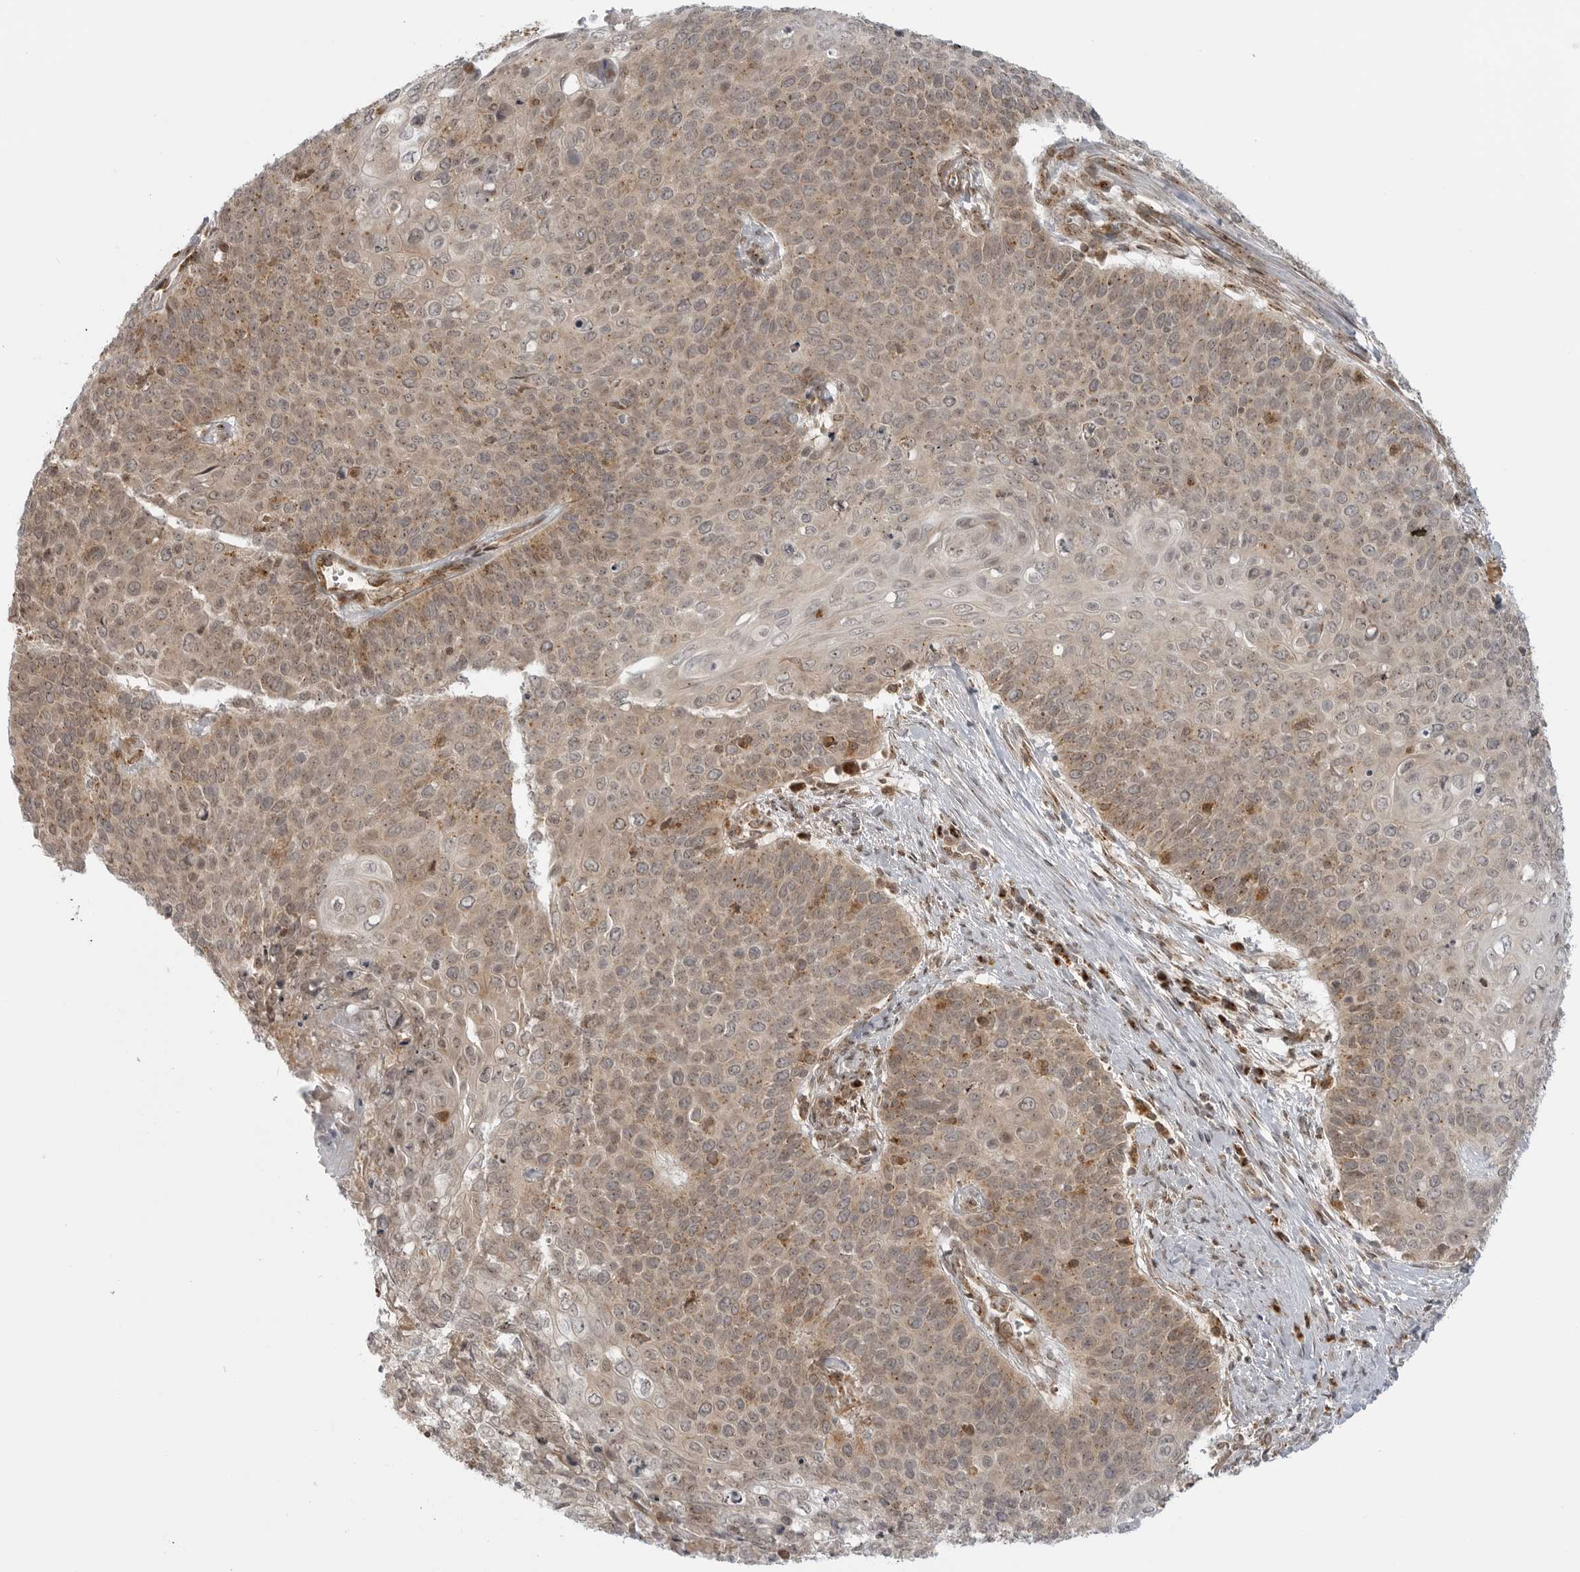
{"staining": {"intensity": "weak", "quantity": ">75%", "location": "cytoplasmic/membranous"}, "tissue": "cervical cancer", "cell_type": "Tumor cells", "image_type": "cancer", "snomed": [{"axis": "morphology", "description": "Squamous cell carcinoma, NOS"}, {"axis": "topography", "description": "Cervix"}], "caption": "Immunohistochemical staining of squamous cell carcinoma (cervical) displays weak cytoplasmic/membranous protein expression in approximately >75% of tumor cells.", "gene": "COPA", "patient": {"sex": "female", "age": 39}}